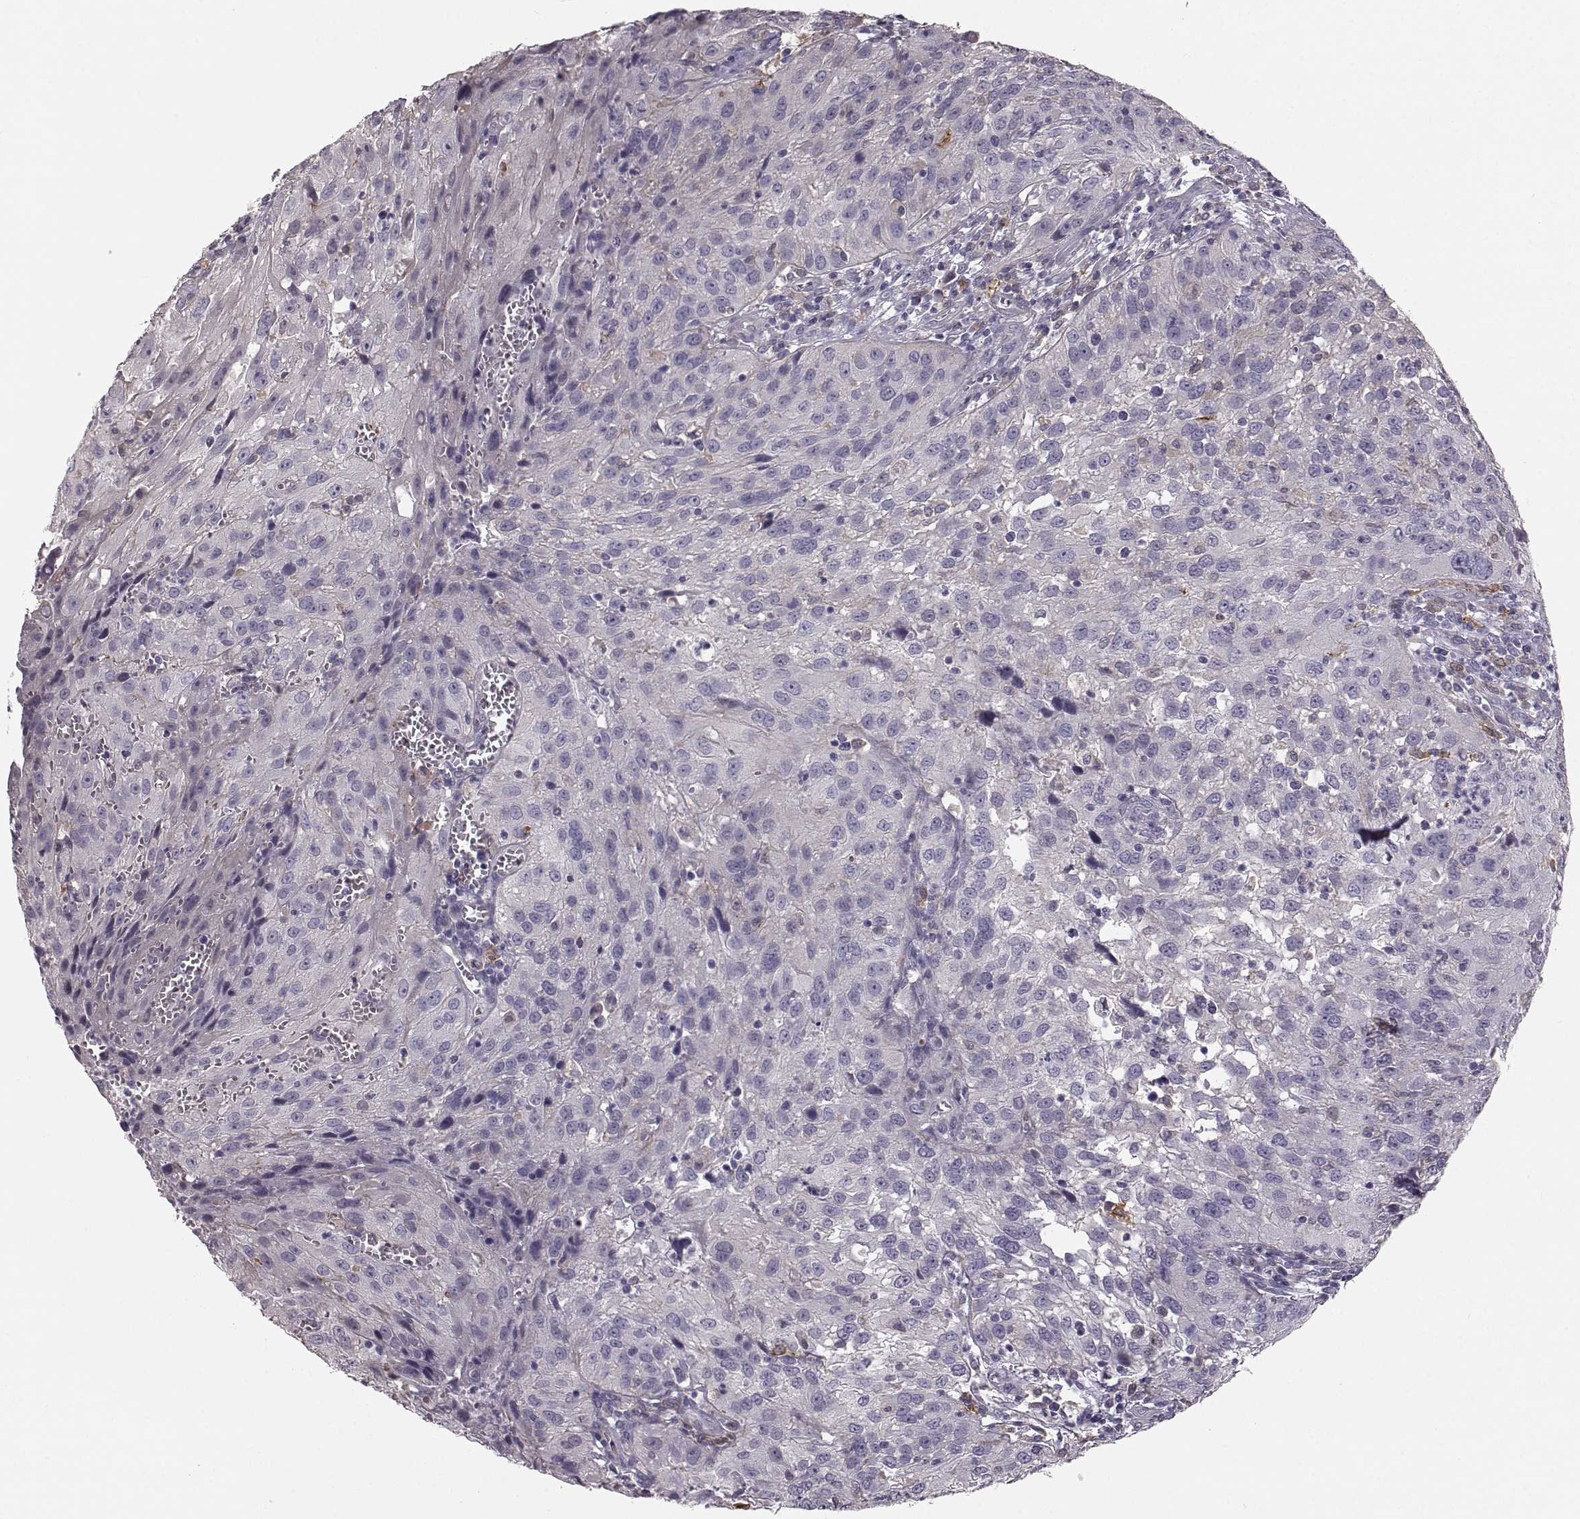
{"staining": {"intensity": "negative", "quantity": "none", "location": "none"}, "tissue": "cervical cancer", "cell_type": "Tumor cells", "image_type": "cancer", "snomed": [{"axis": "morphology", "description": "Squamous cell carcinoma, NOS"}, {"axis": "topography", "description": "Cervix"}], "caption": "Image shows no significant protein positivity in tumor cells of cervical squamous cell carcinoma.", "gene": "GPR50", "patient": {"sex": "female", "age": 32}}